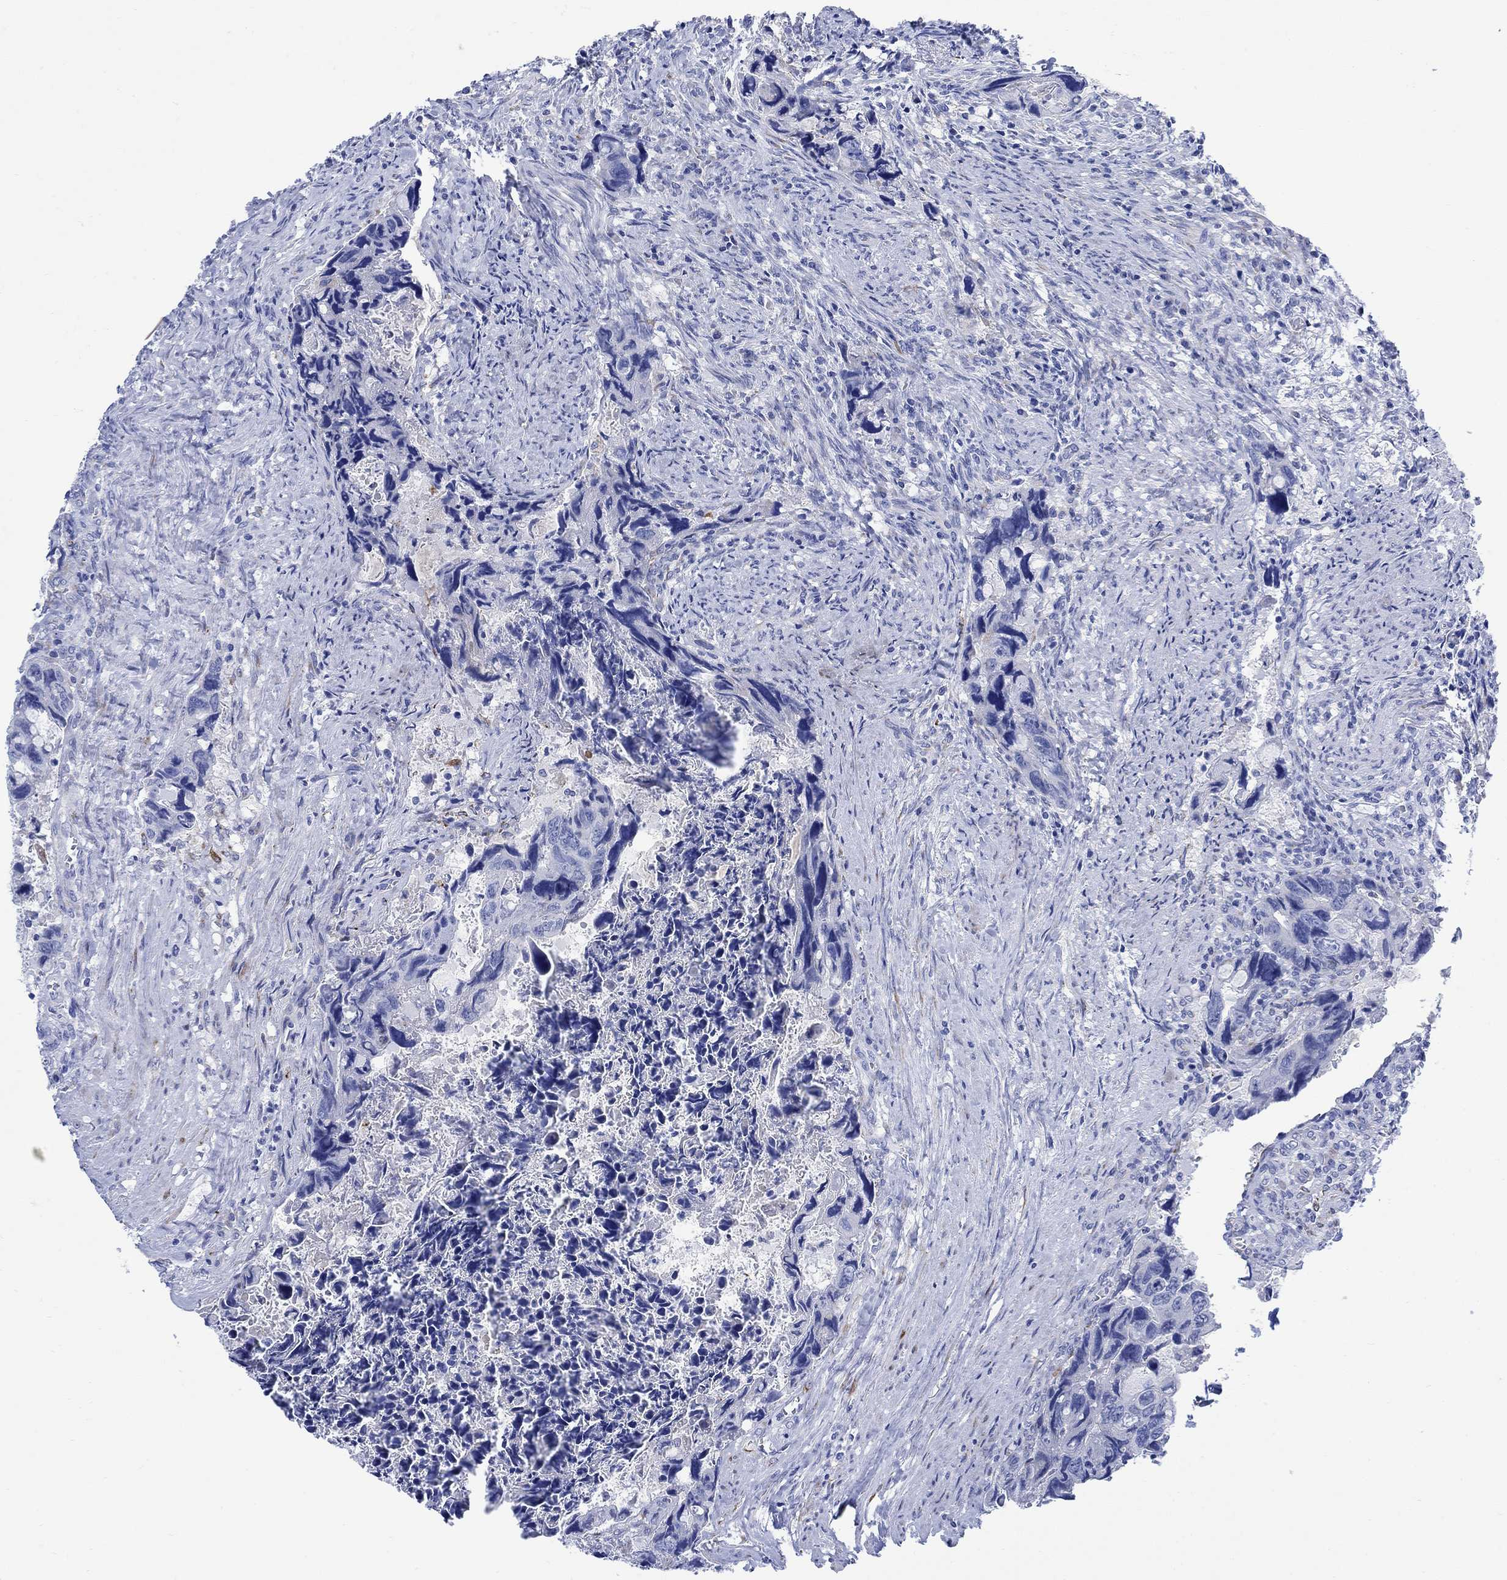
{"staining": {"intensity": "negative", "quantity": "none", "location": "none"}, "tissue": "colorectal cancer", "cell_type": "Tumor cells", "image_type": "cancer", "snomed": [{"axis": "morphology", "description": "Adenocarcinoma, NOS"}, {"axis": "topography", "description": "Rectum"}], "caption": "Histopathology image shows no significant protein expression in tumor cells of colorectal adenocarcinoma.", "gene": "MYL1", "patient": {"sex": "male", "age": 62}}